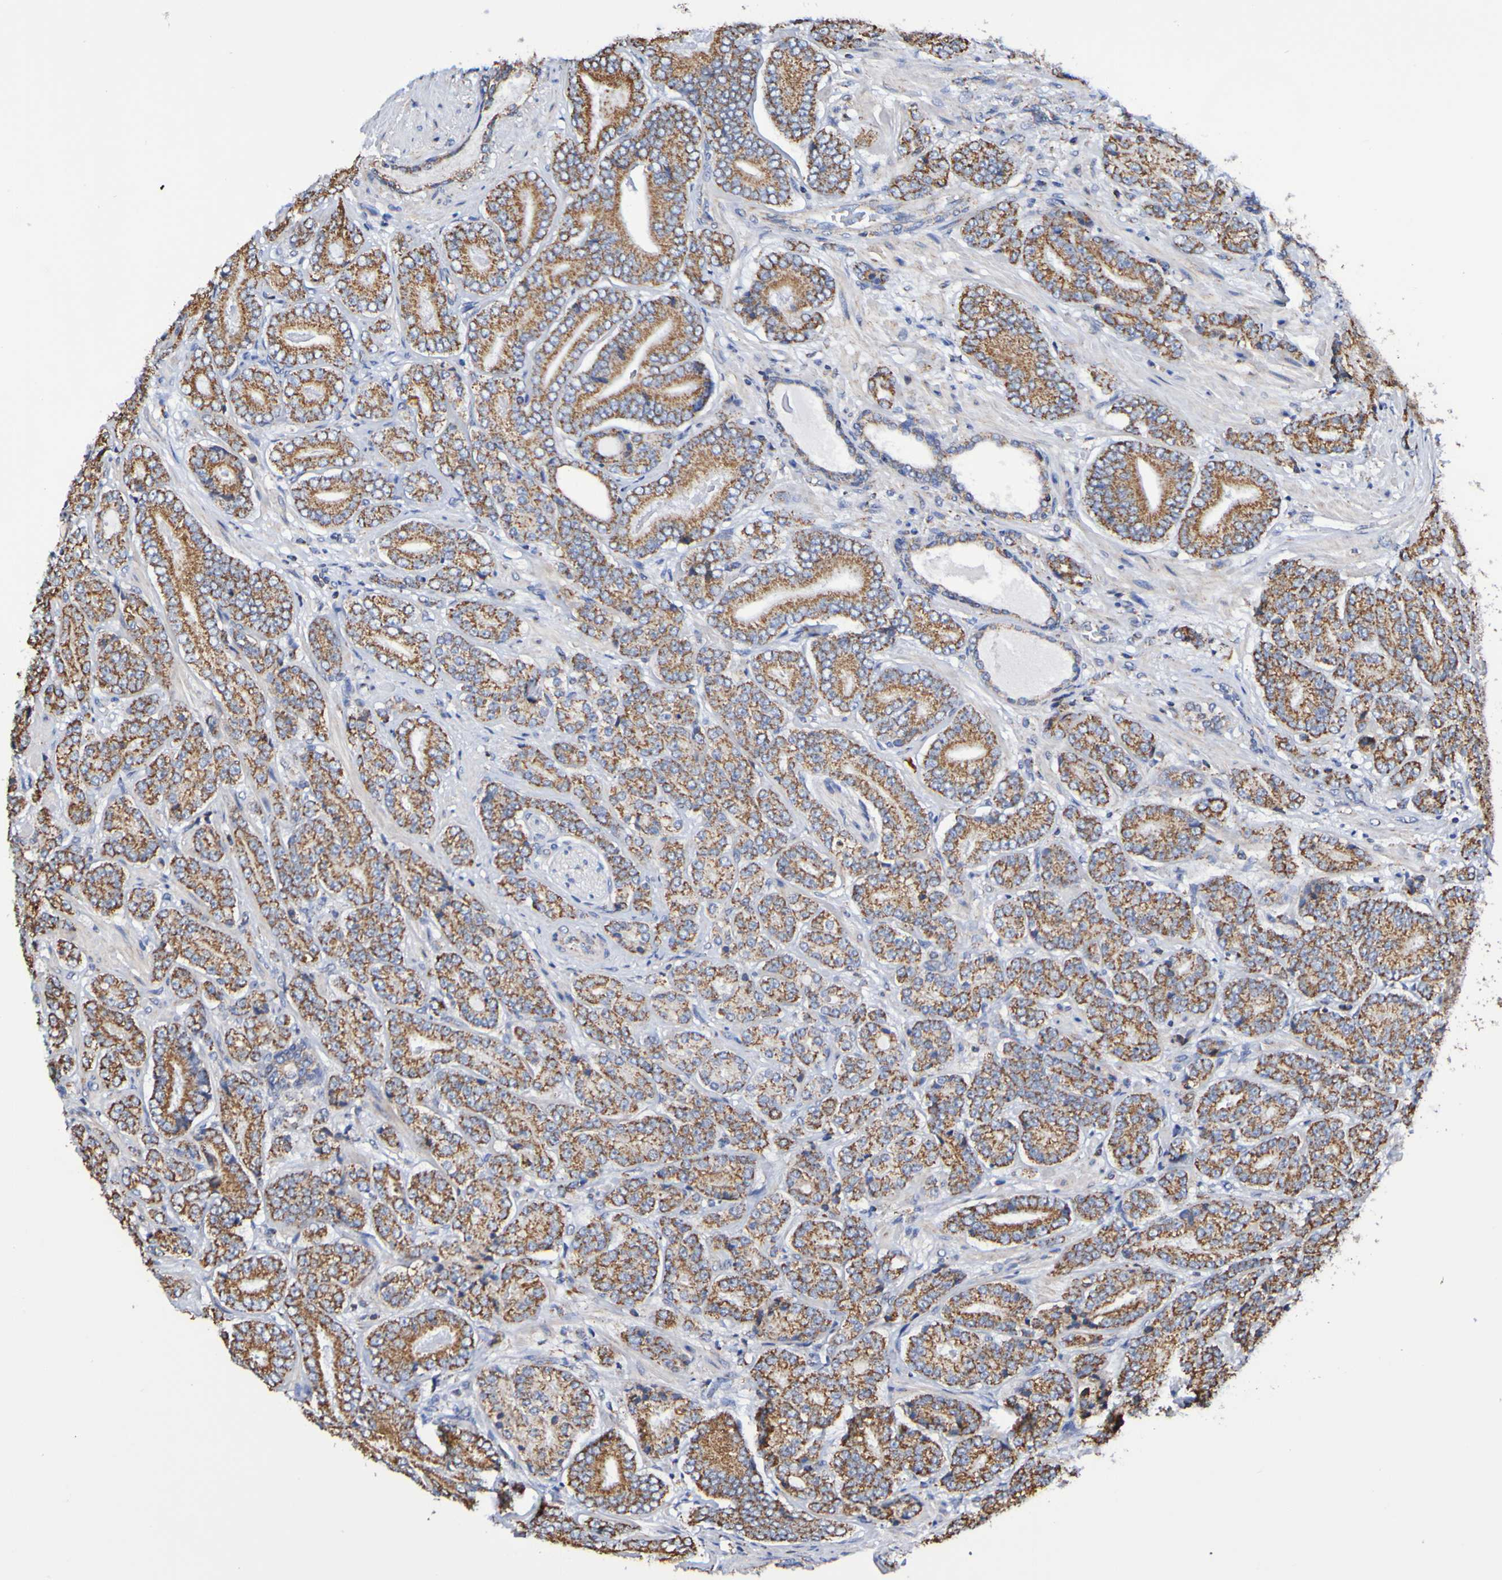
{"staining": {"intensity": "strong", "quantity": ">75%", "location": "cytoplasmic/membranous"}, "tissue": "prostate cancer", "cell_type": "Tumor cells", "image_type": "cancer", "snomed": [{"axis": "morphology", "description": "Adenocarcinoma, High grade"}, {"axis": "topography", "description": "Prostate"}], "caption": "A brown stain shows strong cytoplasmic/membranous expression of a protein in human prostate cancer tumor cells. (Stains: DAB in brown, nuclei in blue, Microscopy: brightfield microscopy at high magnification).", "gene": "IL18R1", "patient": {"sex": "male", "age": 61}}